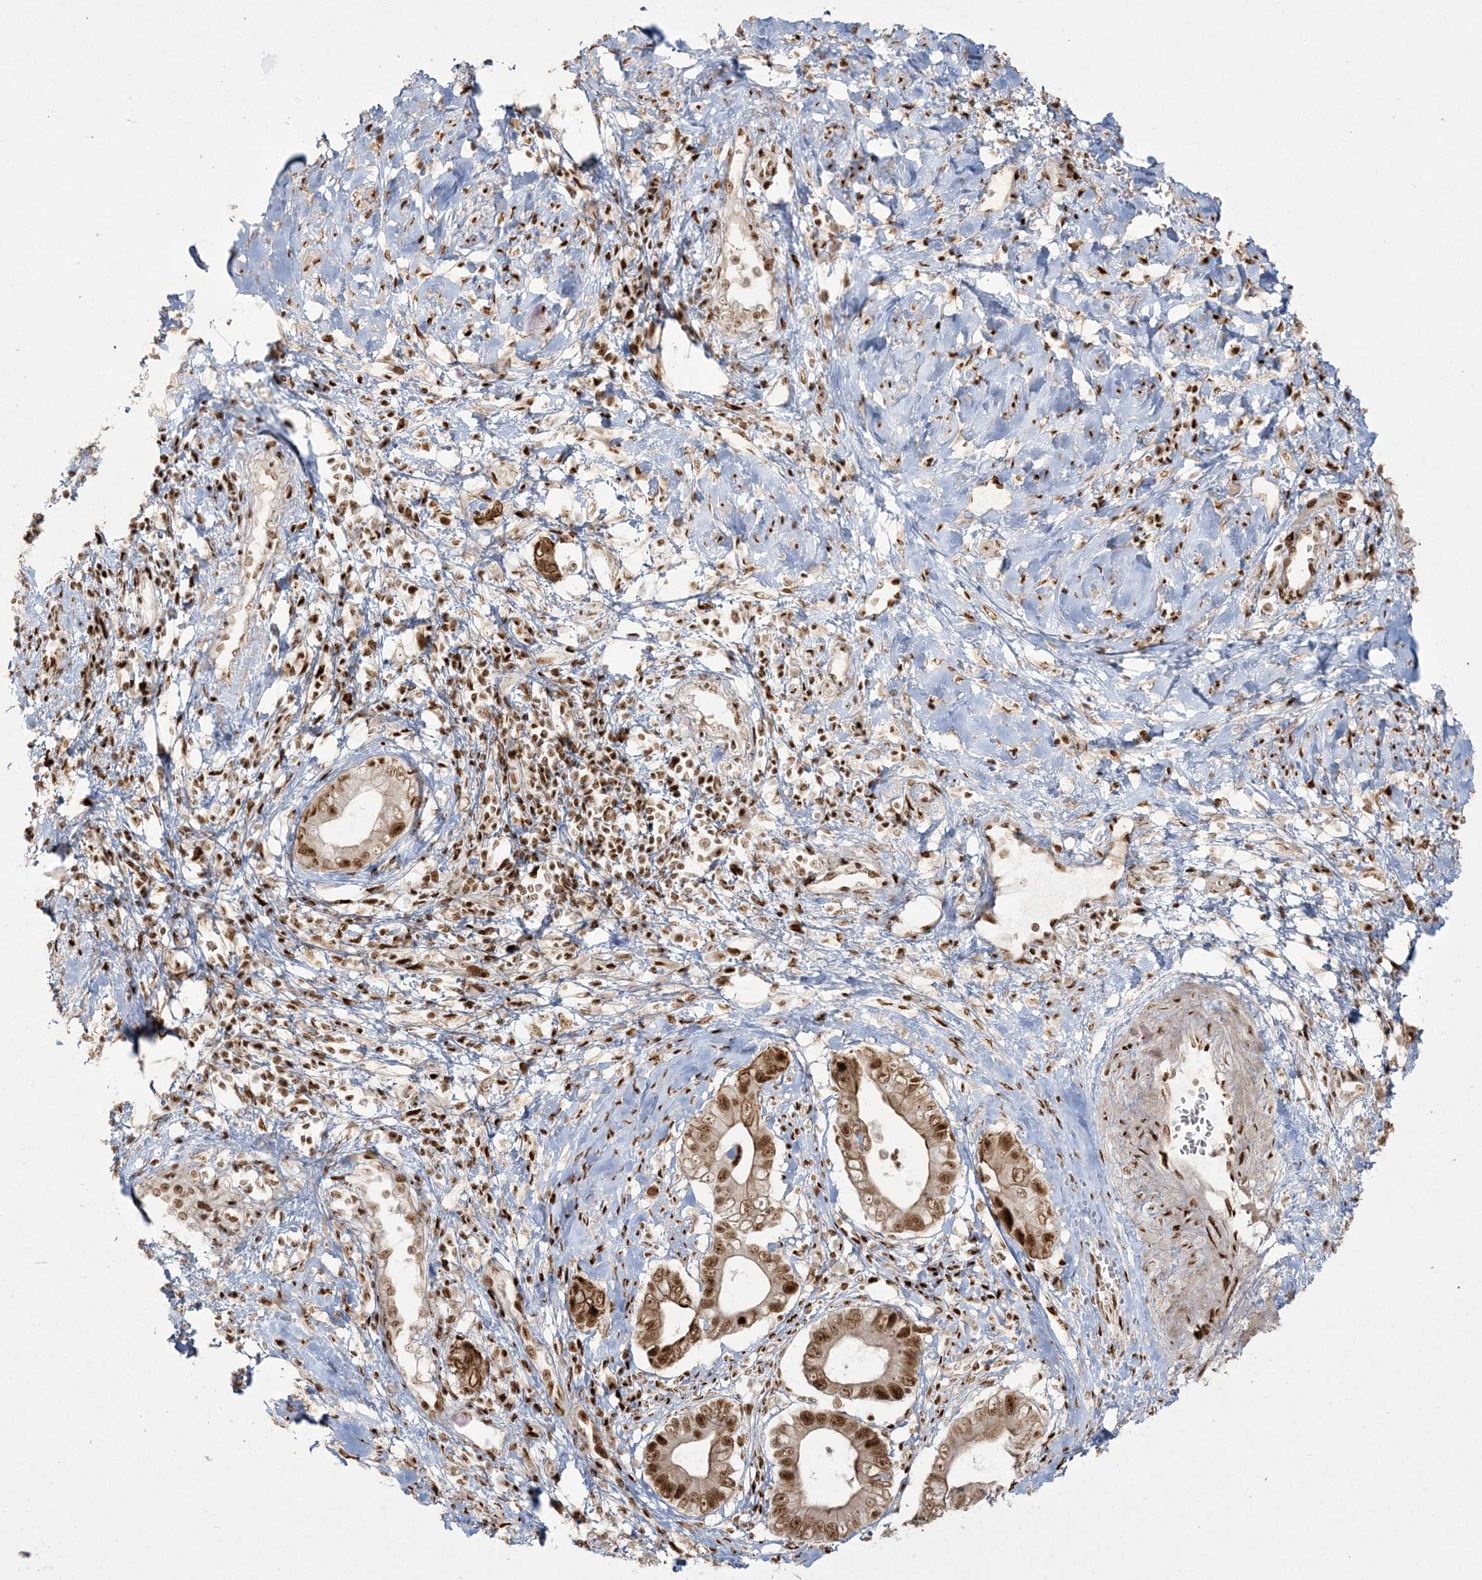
{"staining": {"intensity": "strong", "quantity": "25%-75%", "location": "cytoplasmic/membranous,nuclear"}, "tissue": "cervical cancer", "cell_type": "Tumor cells", "image_type": "cancer", "snomed": [{"axis": "morphology", "description": "Adenocarcinoma, NOS"}, {"axis": "topography", "description": "Cervix"}], "caption": "An immunohistochemistry micrograph of tumor tissue is shown. Protein staining in brown highlights strong cytoplasmic/membranous and nuclear positivity in adenocarcinoma (cervical) within tumor cells. (DAB IHC, brown staining for protein, blue staining for nuclei).", "gene": "RBM10", "patient": {"sex": "female", "age": 44}}